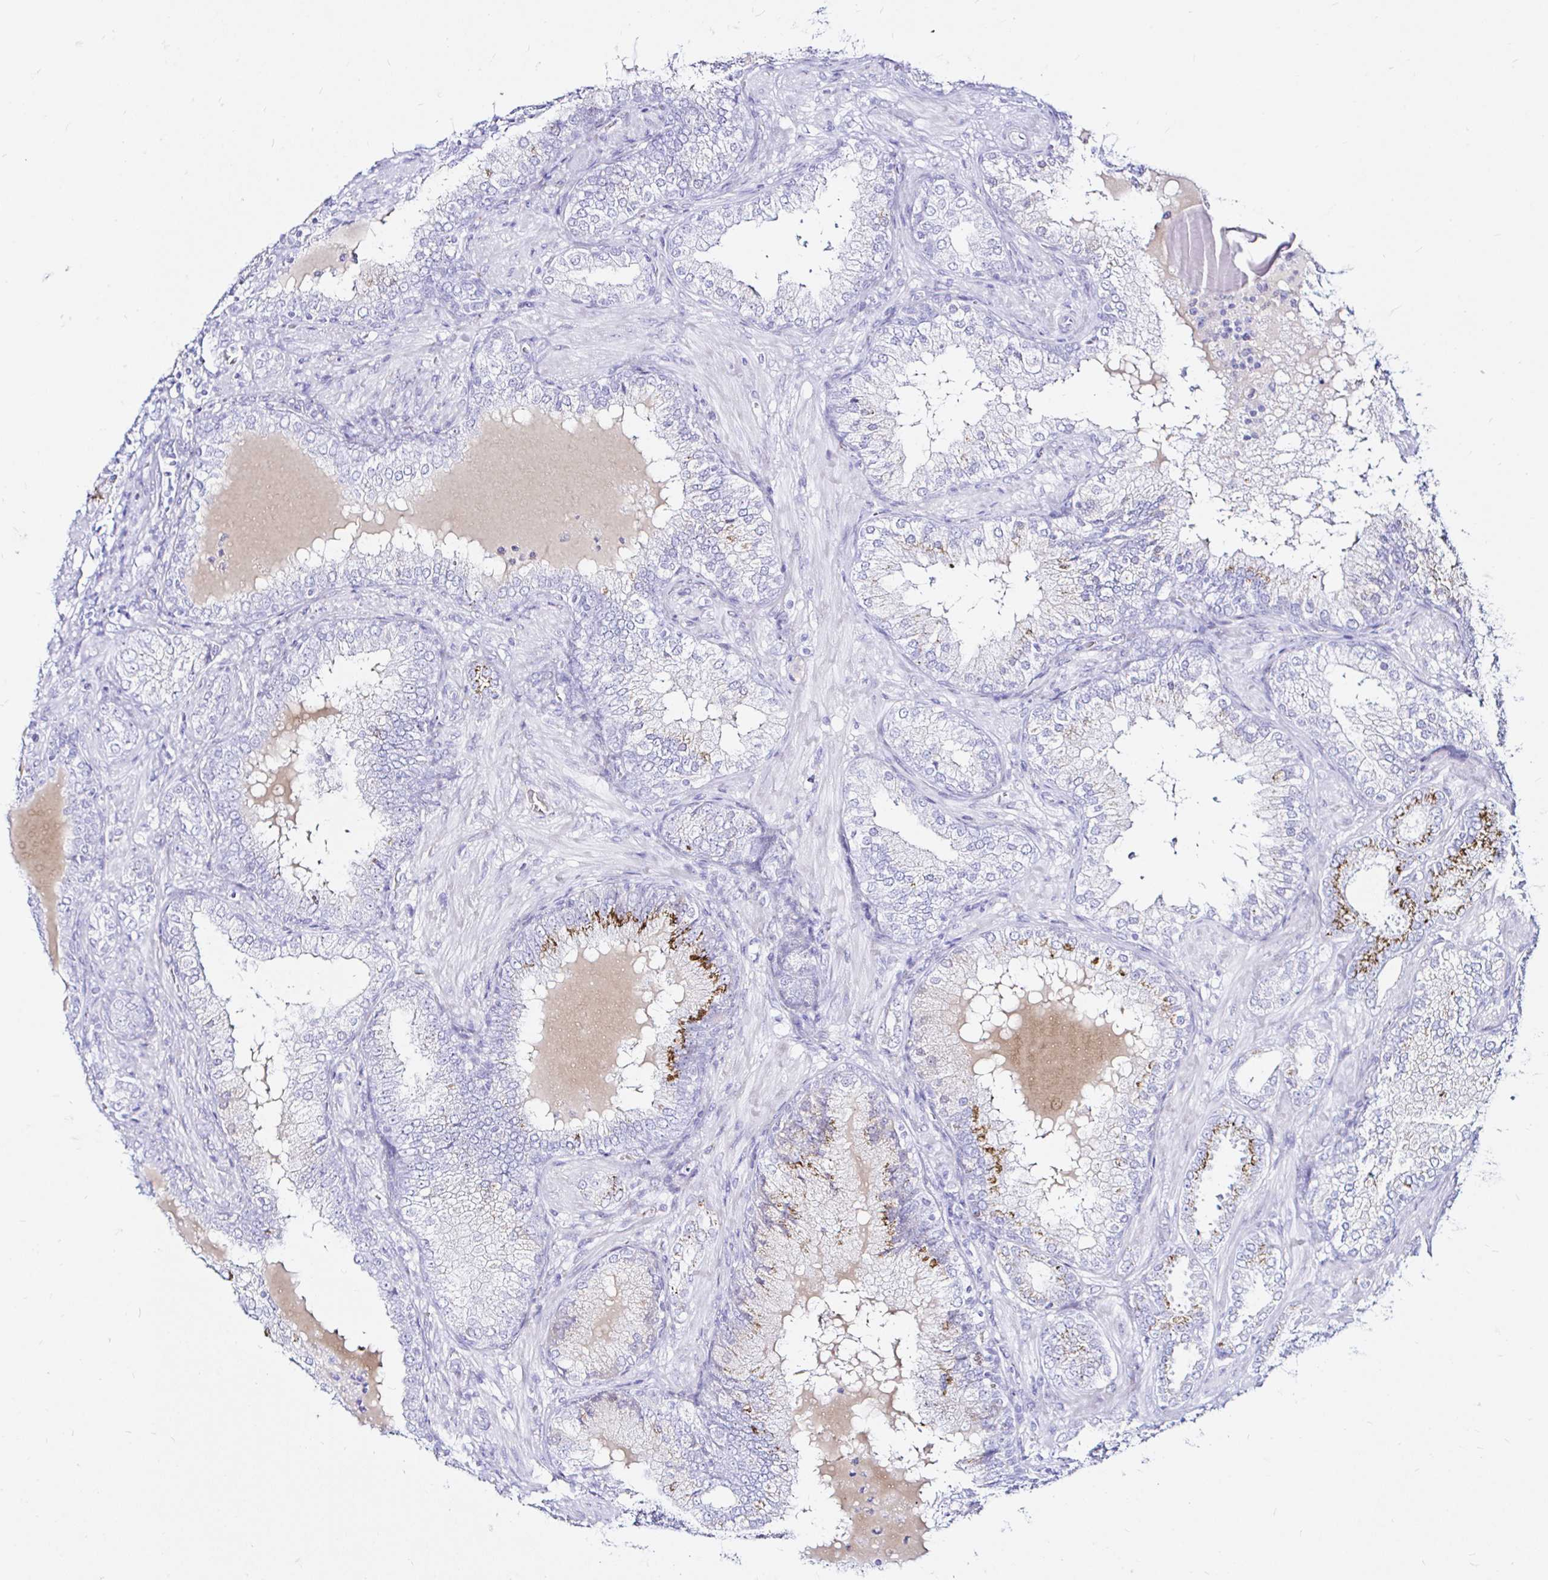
{"staining": {"intensity": "moderate", "quantity": "<25%", "location": "cytoplasmic/membranous"}, "tissue": "prostate cancer", "cell_type": "Tumor cells", "image_type": "cancer", "snomed": [{"axis": "morphology", "description": "Adenocarcinoma, High grade"}, {"axis": "topography", "description": "Prostate"}], "caption": "Tumor cells display low levels of moderate cytoplasmic/membranous staining in about <25% of cells in human prostate adenocarcinoma (high-grade).", "gene": "ZNF432", "patient": {"sex": "male", "age": 60}}